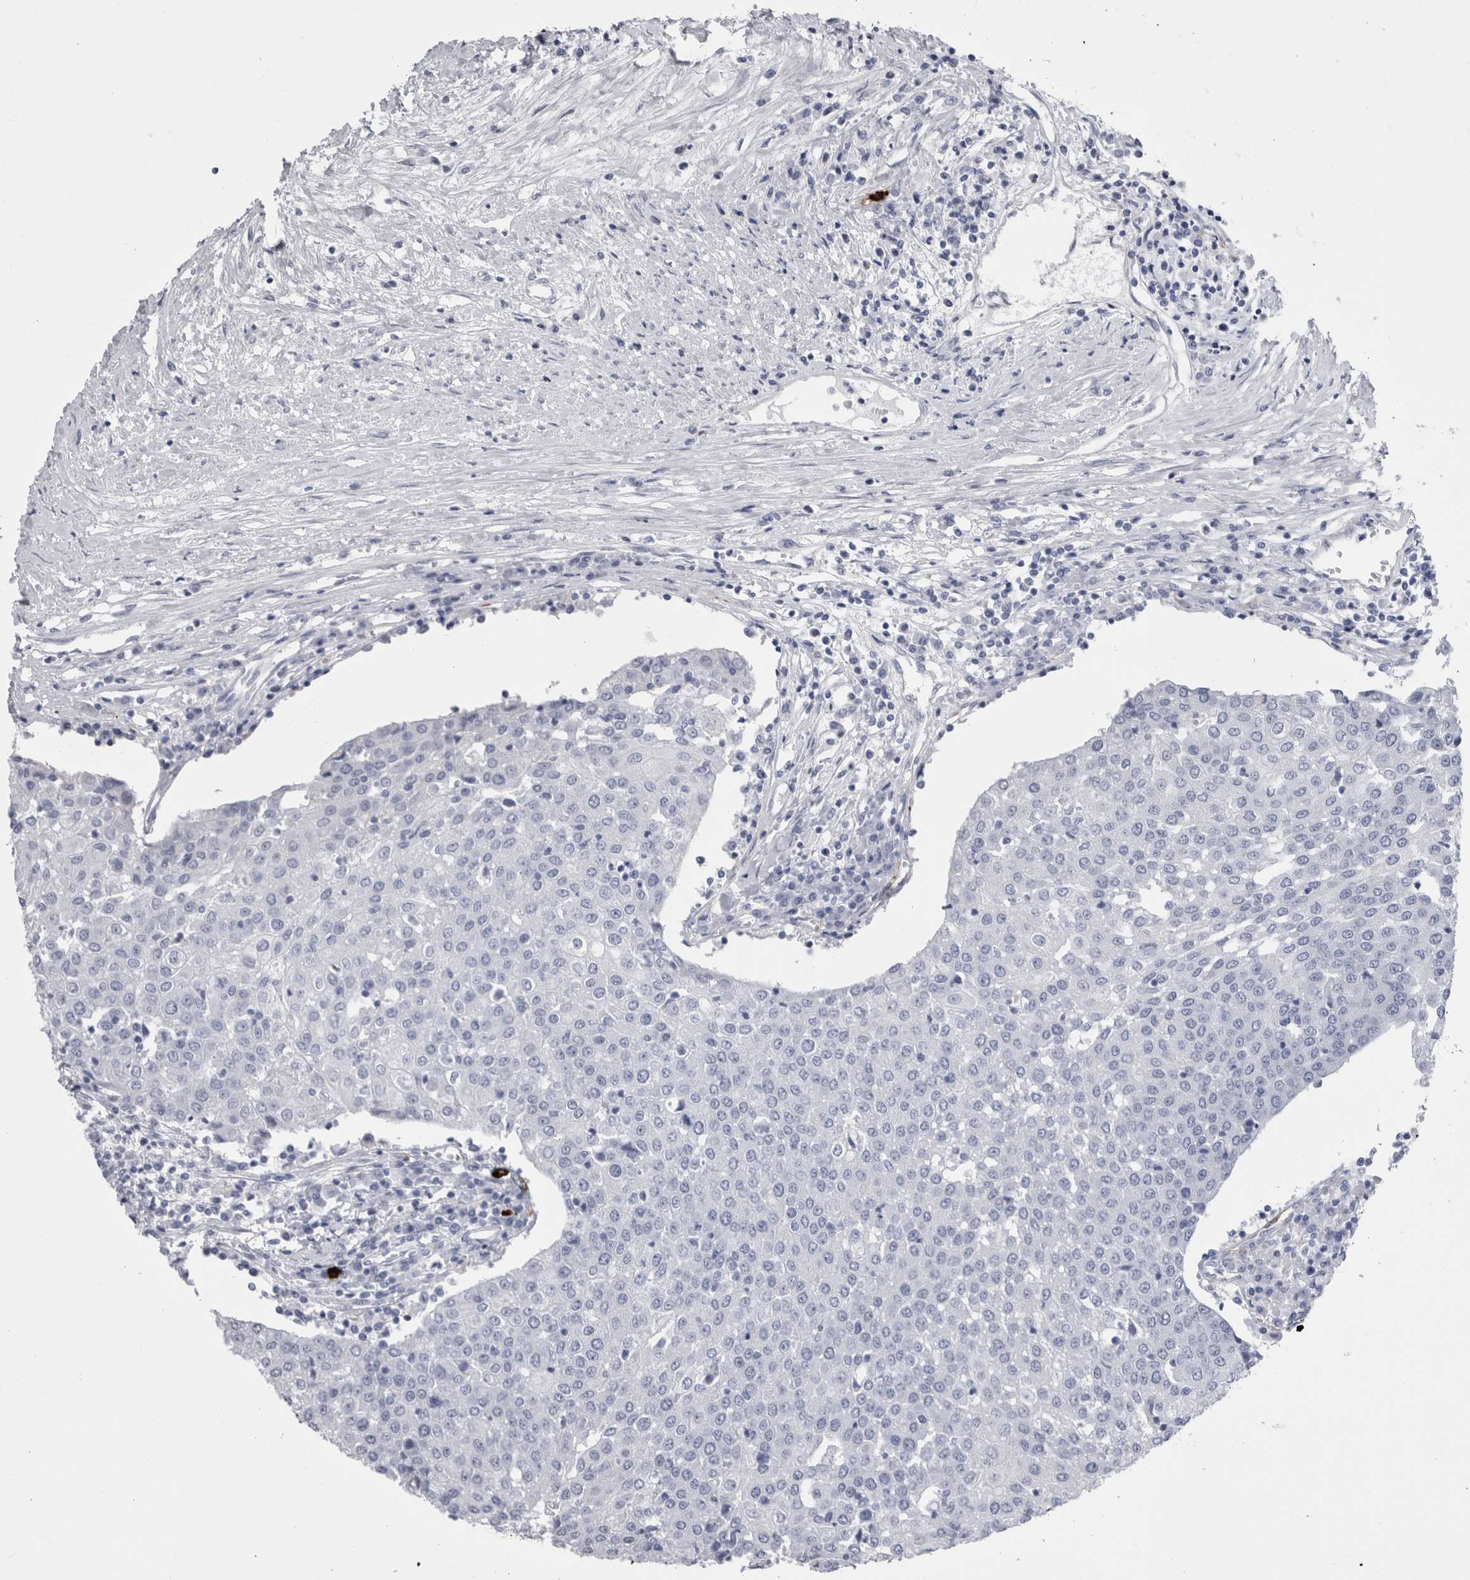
{"staining": {"intensity": "negative", "quantity": "none", "location": "none"}, "tissue": "urothelial cancer", "cell_type": "Tumor cells", "image_type": "cancer", "snomed": [{"axis": "morphology", "description": "Urothelial carcinoma, High grade"}, {"axis": "topography", "description": "Urinary bladder"}], "caption": "A histopathology image of high-grade urothelial carcinoma stained for a protein exhibits no brown staining in tumor cells. (DAB (3,3'-diaminobenzidine) immunohistochemistry (IHC) visualized using brightfield microscopy, high magnification).", "gene": "VWDE", "patient": {"sex": "female", "age": 85}}